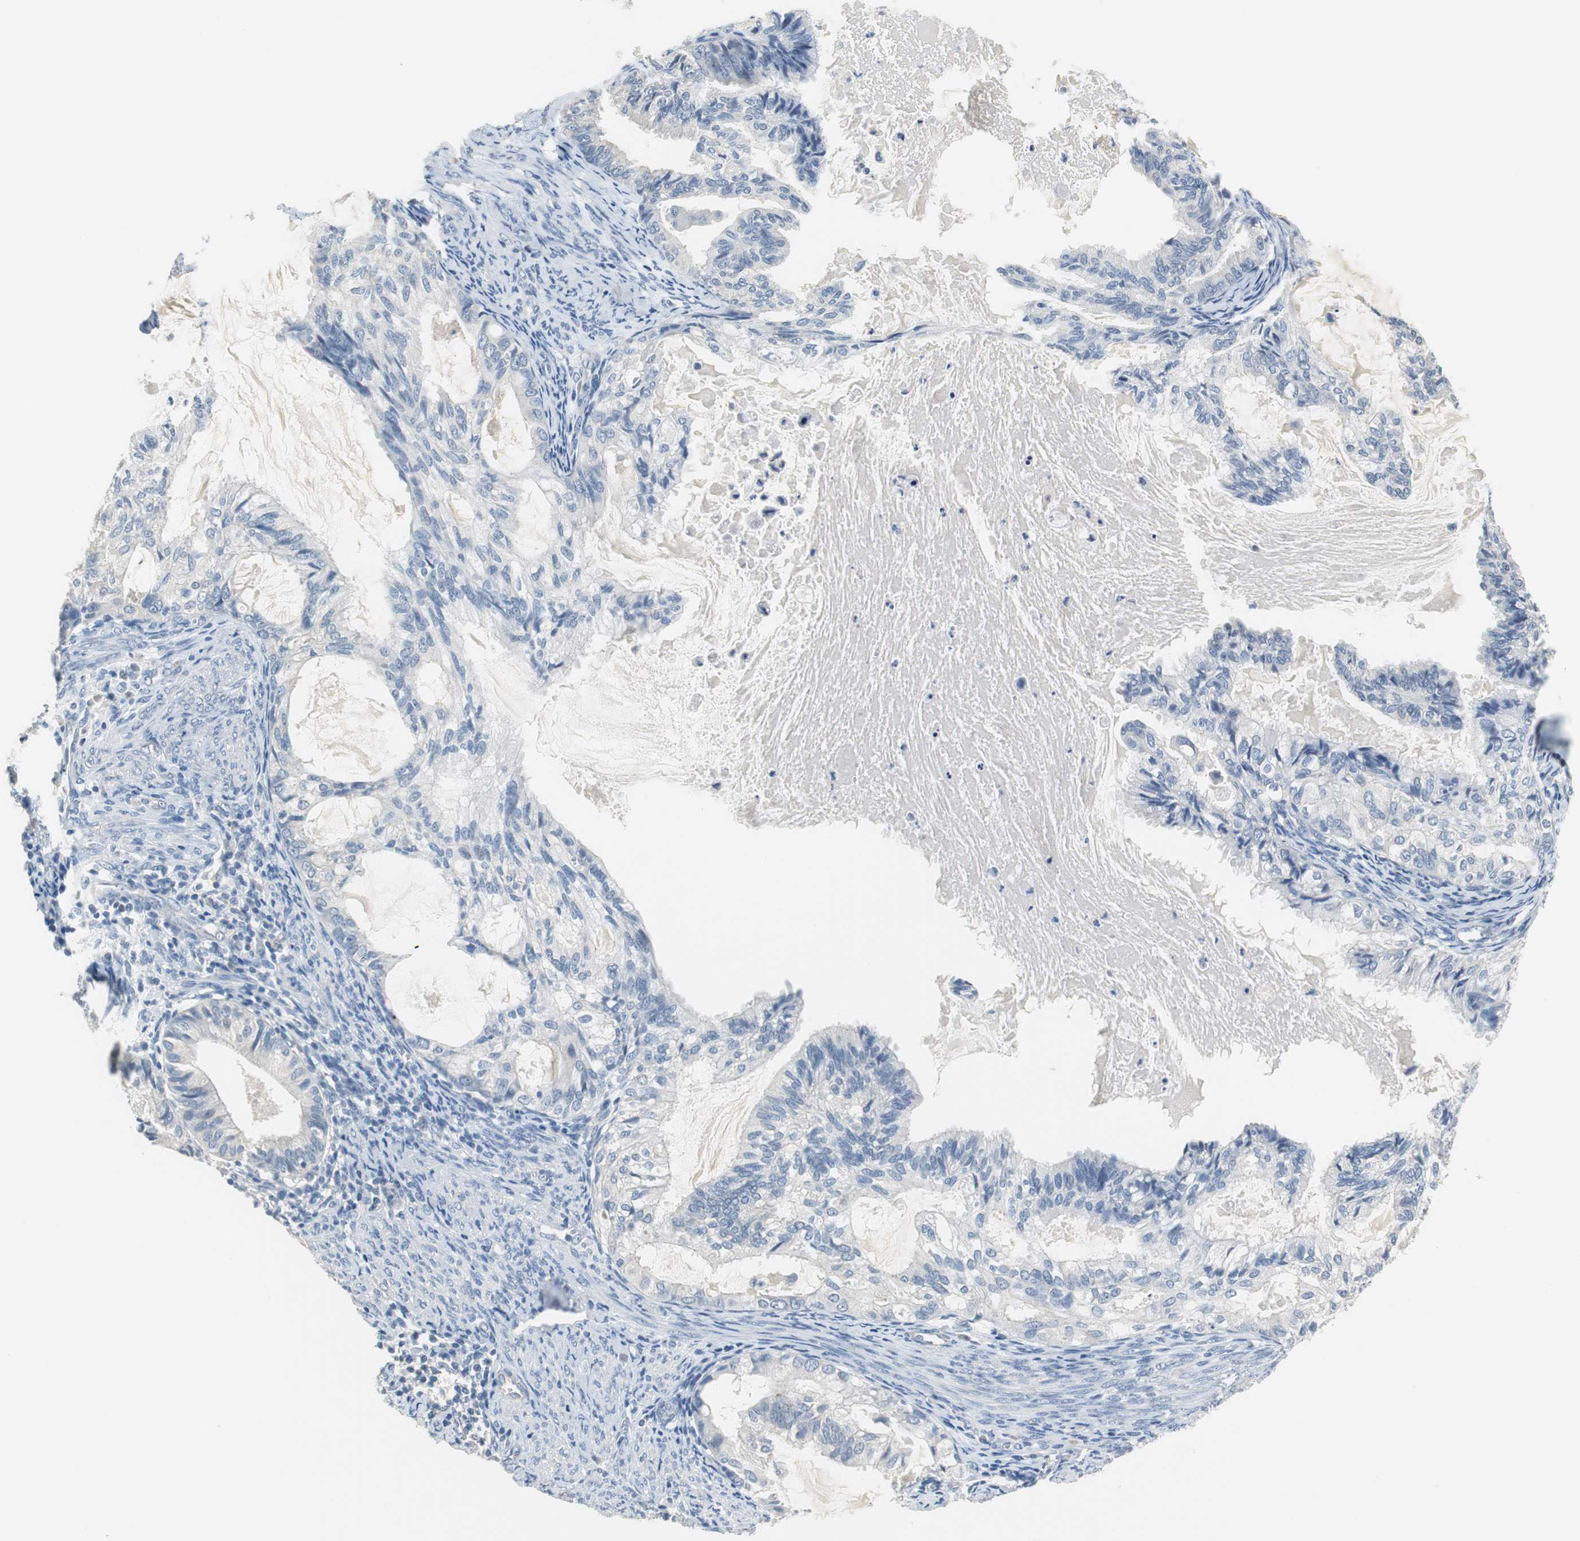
{"staining": {"intensity": "negative", "quantity": "none", "location": "none"}, "tissue": "cervical cancer", "cell_type": "Tumor cells", "image_type": "cancer", "snomed": [{"axis": "morphology", "description": "Normal tissue, NOS"}, {"axis": "morphology", "description": "Adenocarcinoma, NOS"}, {"axis": "topography", "description": "Cervix"}, {"axis": "topography", "description": "Endometrium"}], "caption": "Tumor cells show no significant positivity in cervical cancer.", "gene": "MUC7", "patient": {"sex": "female", "age": 86}}